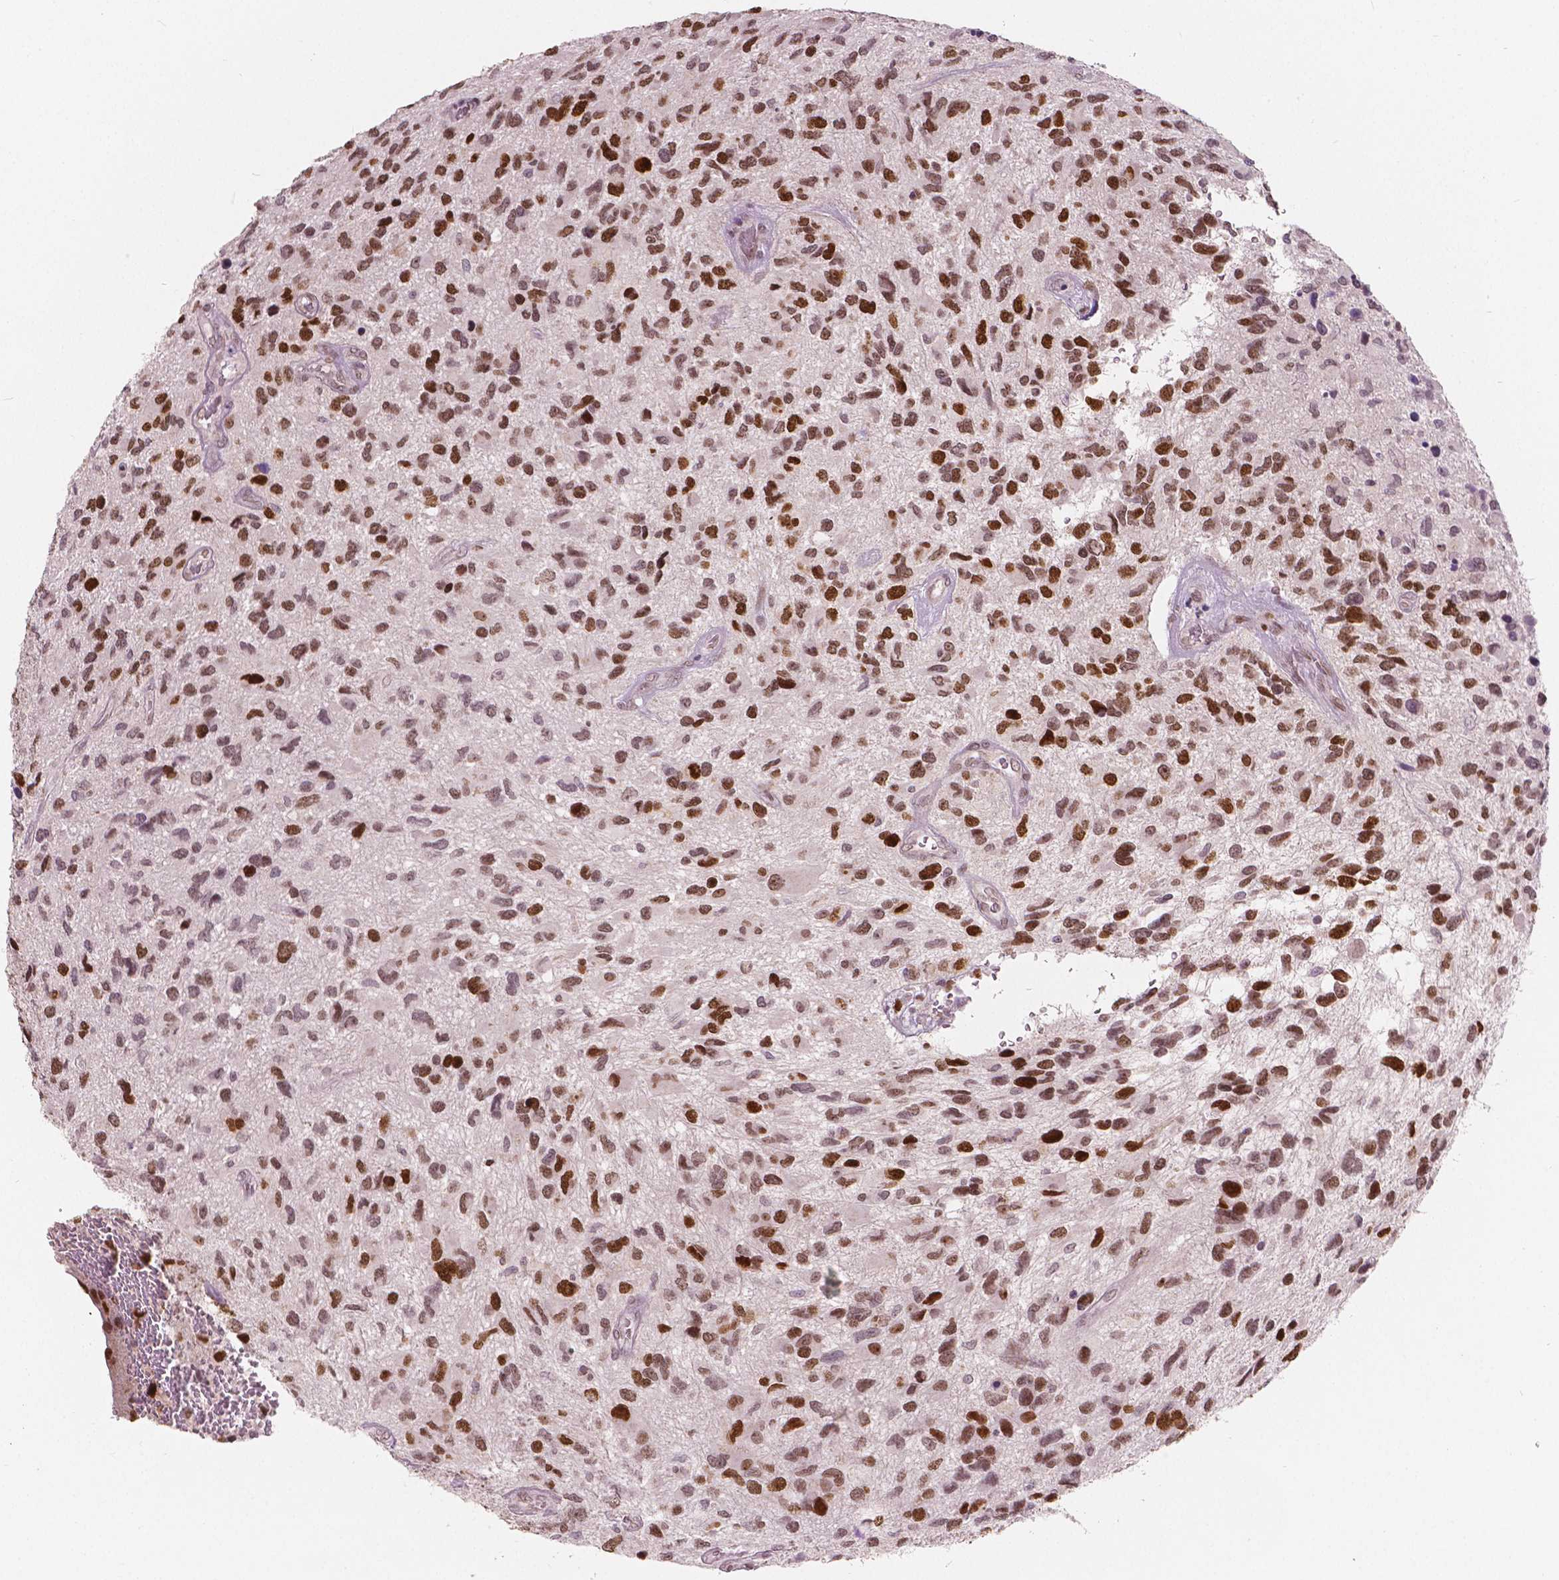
{"staining": {"intensity": "strong", "quantity": "25%-75%", "location": "nuclear"}, "tissue": "glioma", "cell_type": "Tumor cells", "image_type": "cancer", "snomed": [{"axis": "morphology", "description": "Glioma, malignant, NOS"}, {"axis": "morphology", "description": "Glioma, malignant, High grade"}, {"axis": "topography", "description": "Brain"}], "caption": "Immunohistochemical staining of human high-grade glioma (malignant) displays high levels of strong nuclear protein expression in approximately 25%-75% of tumor cells.", "gene": "NSD2", "patient": {"sex": "female", "age": 71}}